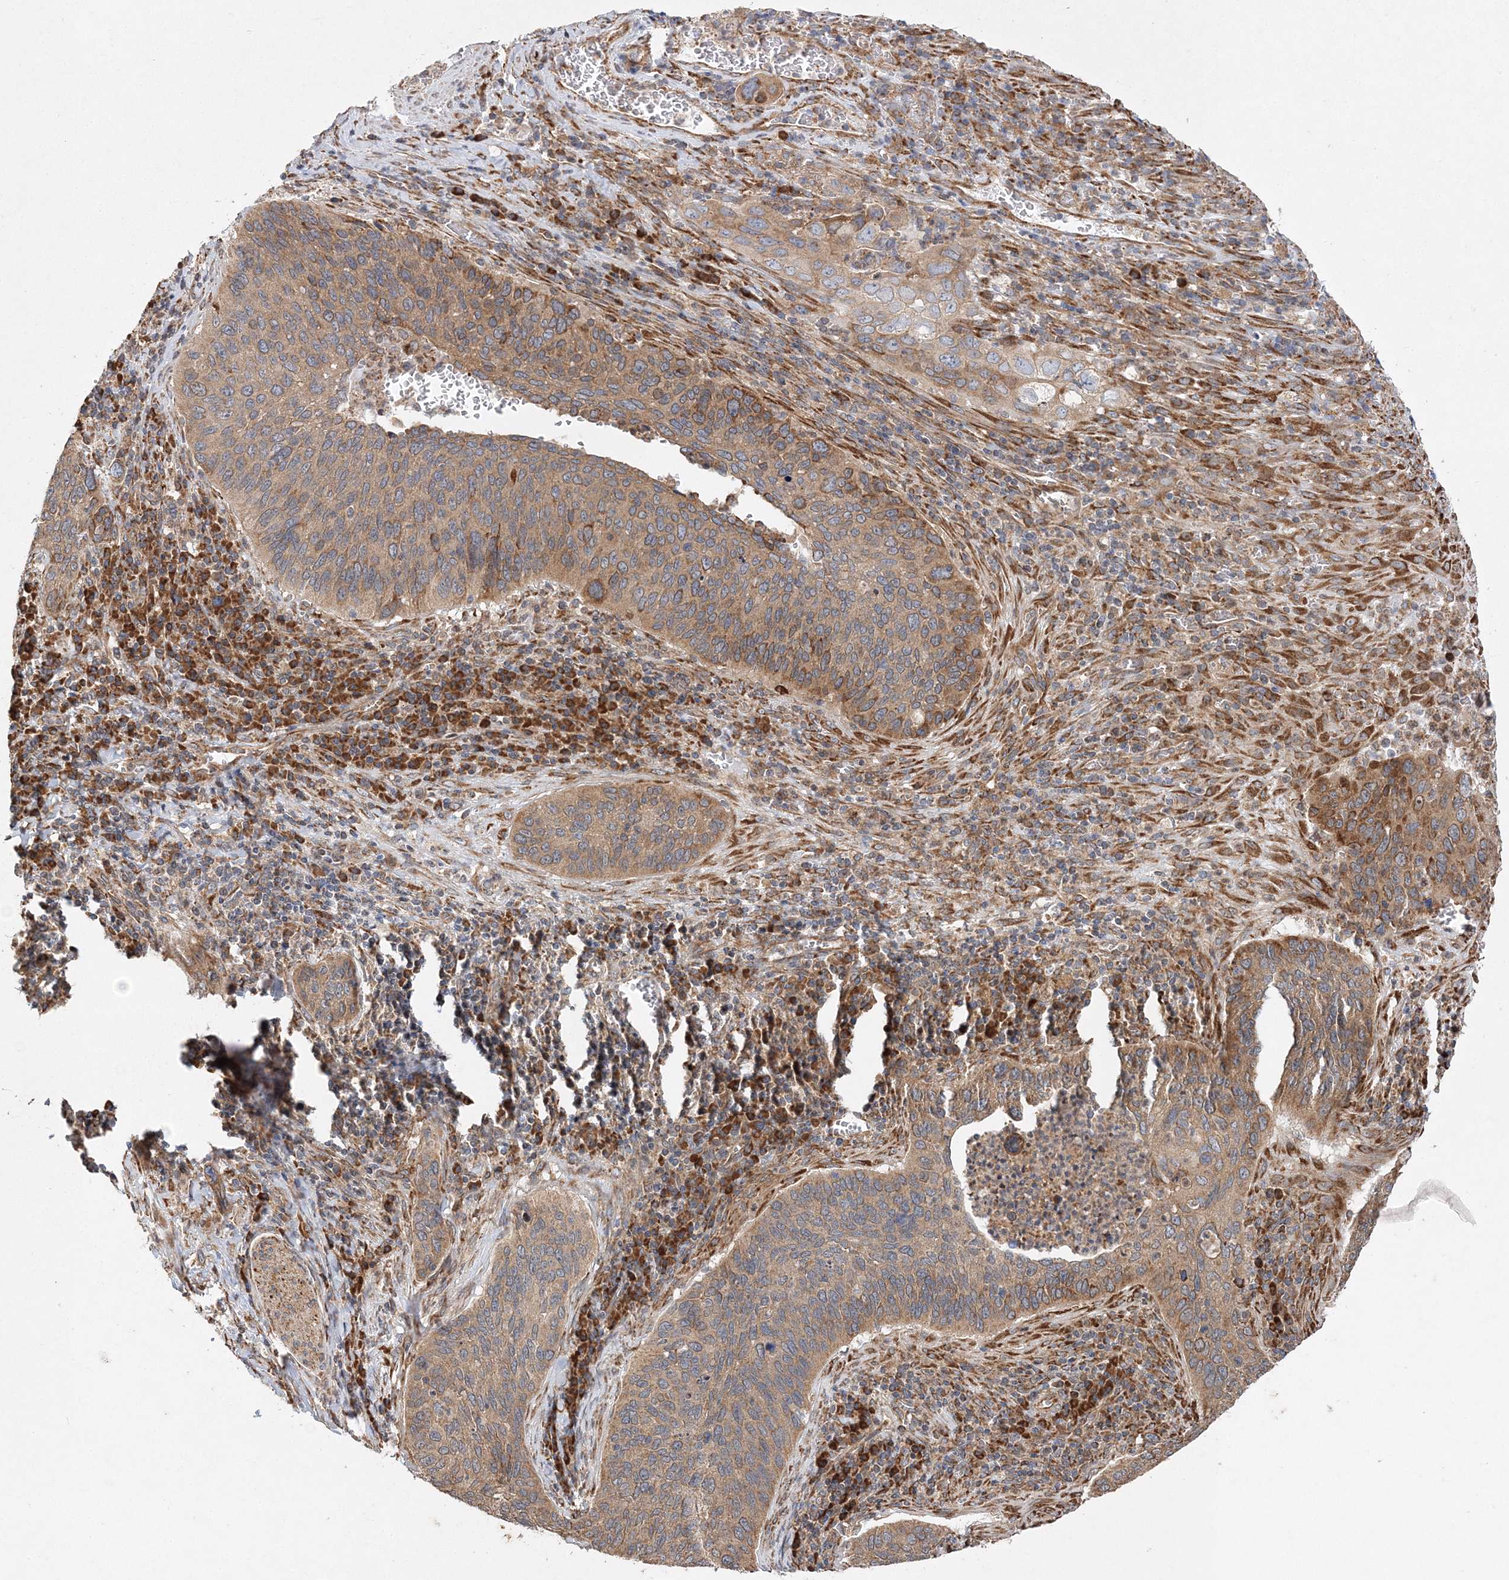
{"staining": {"intensity": "weak", "quantity": "25%-75%", "location": "cytoplasmic/membranous"}, "tissue": "cervical cancer", "cell_type": "Tumor cells", "image_type": "cancer", "snomed": [{"axis": "morphology", "description": "Squamous cell carcinoma, NOS"}, {"axis": "topography", "description": "Cervix"}], "caption": "Cervical cancer stained with DAB IHC reveals low levels of weak cytoplasmic/membranous staining in about 25%-75% of tumor cells.", "gene": "ZFYVE16", "patient": {"sex": "female", "age": 53}}